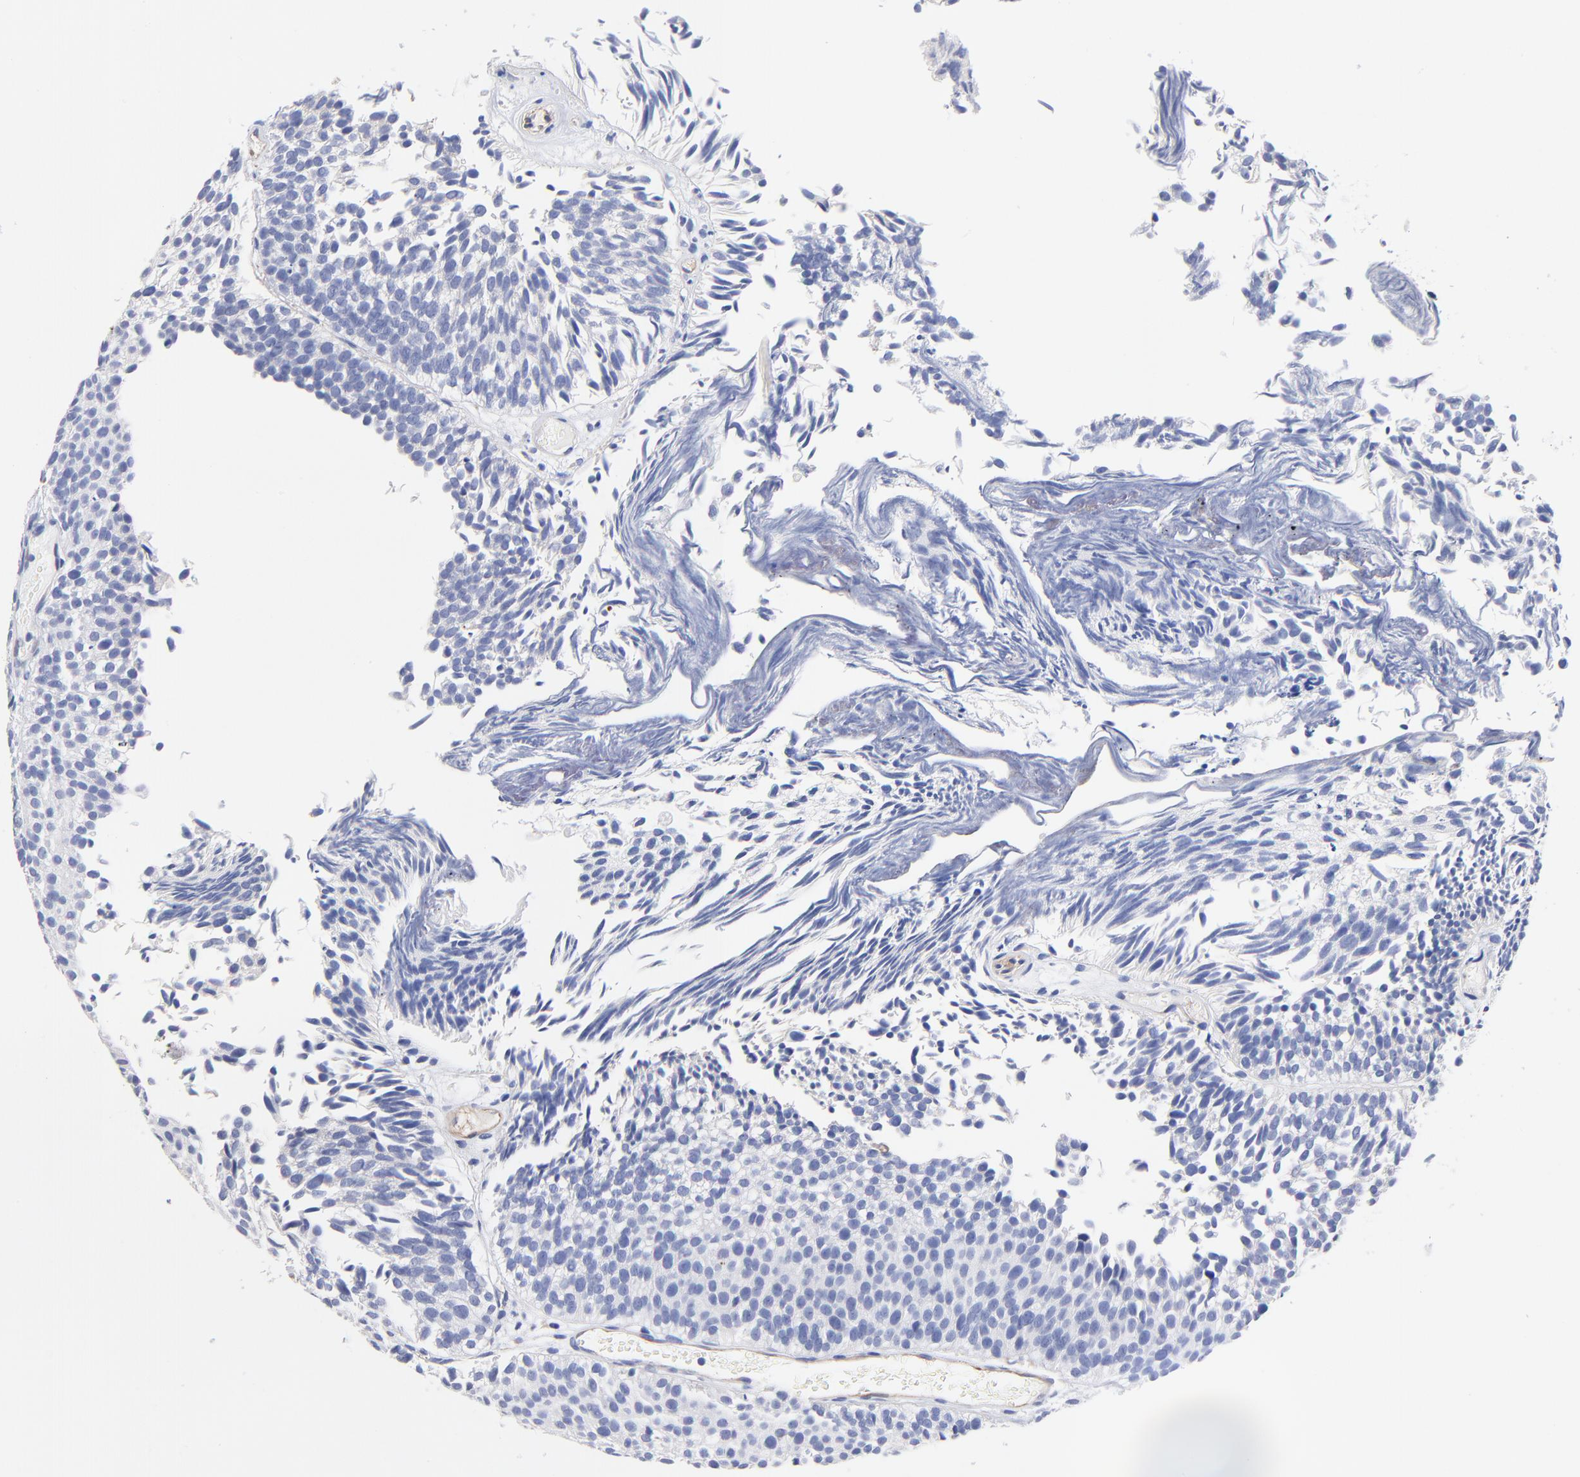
{"staining": {"intensity": "negative", "quantity": "none", "location": "none"}, "tissue": "urothelial cancer", "cell_type": "Tumor cells", "image_type": "cancer", "snomed": [{"axis": "morphology", "description": "Urothelial carcinoma, Low grade"}, {"axis": "topography", "description": "Urinary bladder"}], "caption": "A photomicrograph of urothelial cancer stained for a protein reveals no brown staining in tumor cells. (IHC, brightfield microscopy, high magnification).", "gene": "SLC44A2", "patient": {"sex": "male", "age": 84}}